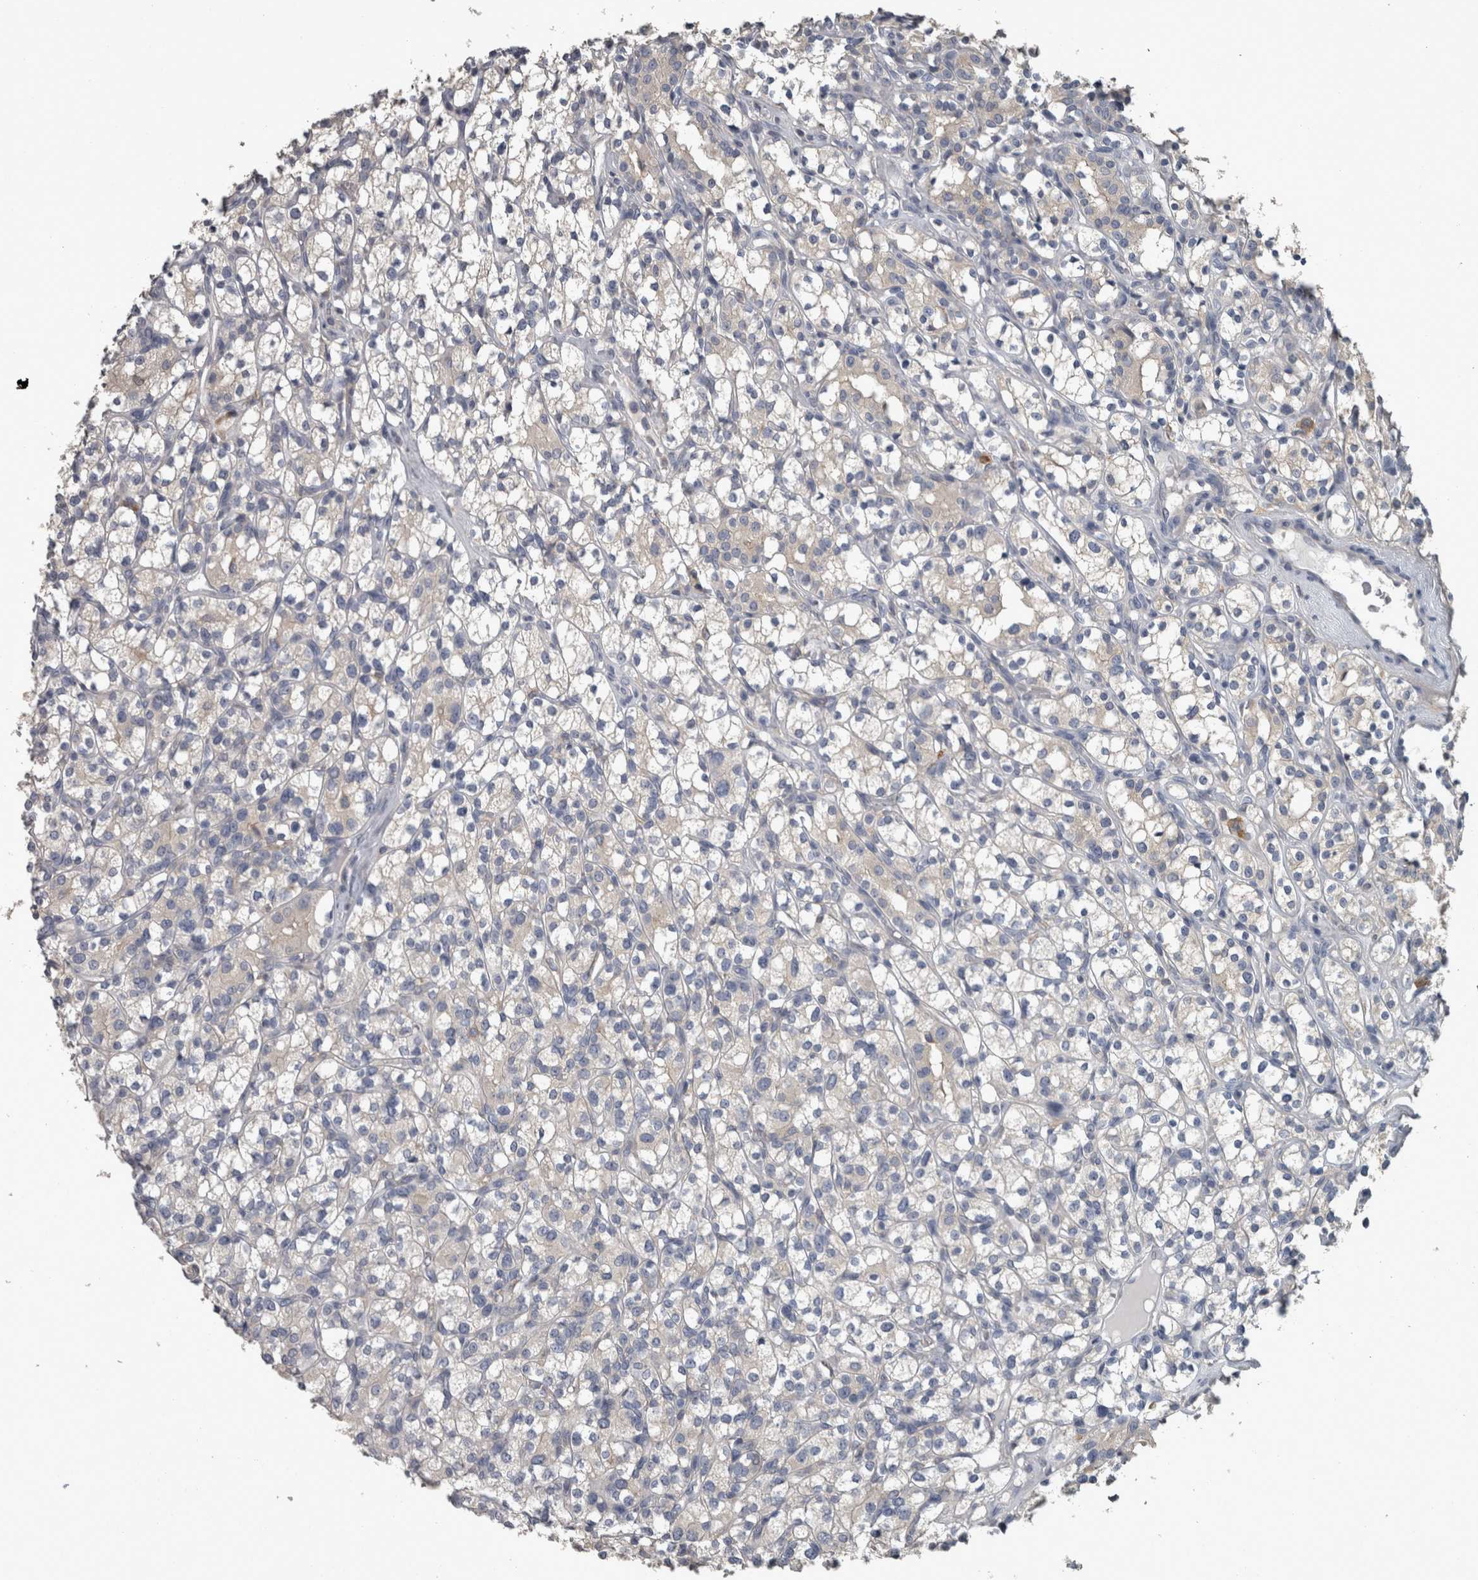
{"staining": {"intensity": "negative", "quantity": "none", "location": "none"}, "tissue": "renal cancer", "cell_type": "Tumor cells", "image_type": "cancer", "snomed": [{"axis": "morphology", "description": "Adenocarcinoma, NOS"}, {"axis": "topography", "description": "Kidney"}], "caption": "Micrograph shows no protein positivity in tumor cells of renal cancer (adenocarcinoma) tissue.", "gene": "EFEMP2", "patient": {"sex": "male", "age": 77}}